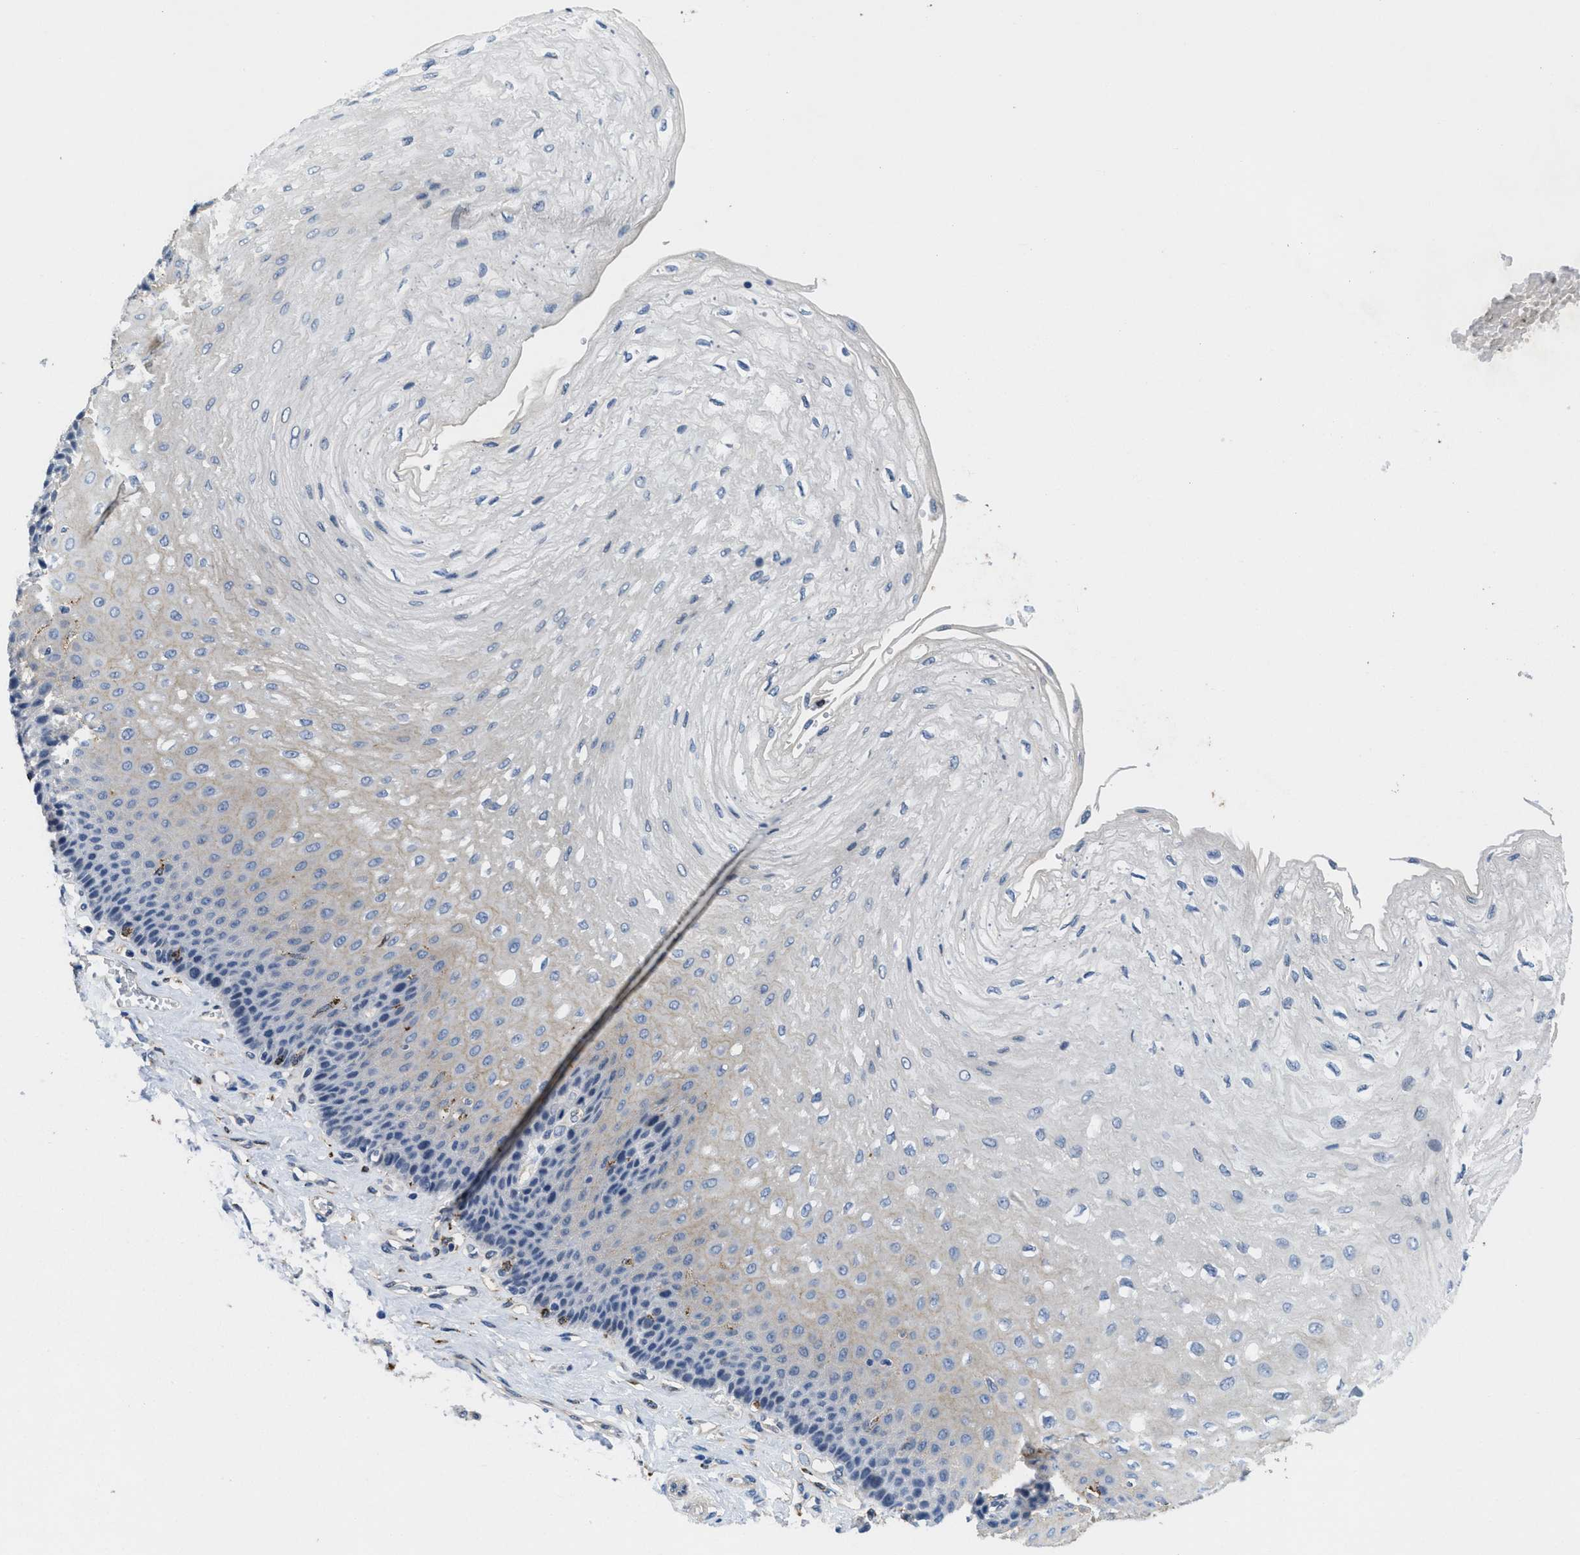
{"staining": {"intensity": "negative", "quantity": "none", "location": "none"}, "tissue": "esophagus", "cell_type": "Squamous epithelial cells", "image_type": "normal", "snomed": [{"axis": "morphology", "description": "Normal tissue, NOS"}, {"axis": "topography", "description": "Esophagus"}], "caption": "IHC photomicrograph of unremarkable esophagus stained for a protein (brown), which demonstrates no positivity in squamous epithelial cells.", "gene": "BMPR2", "patient": {"sex": "female", "age": 72}}